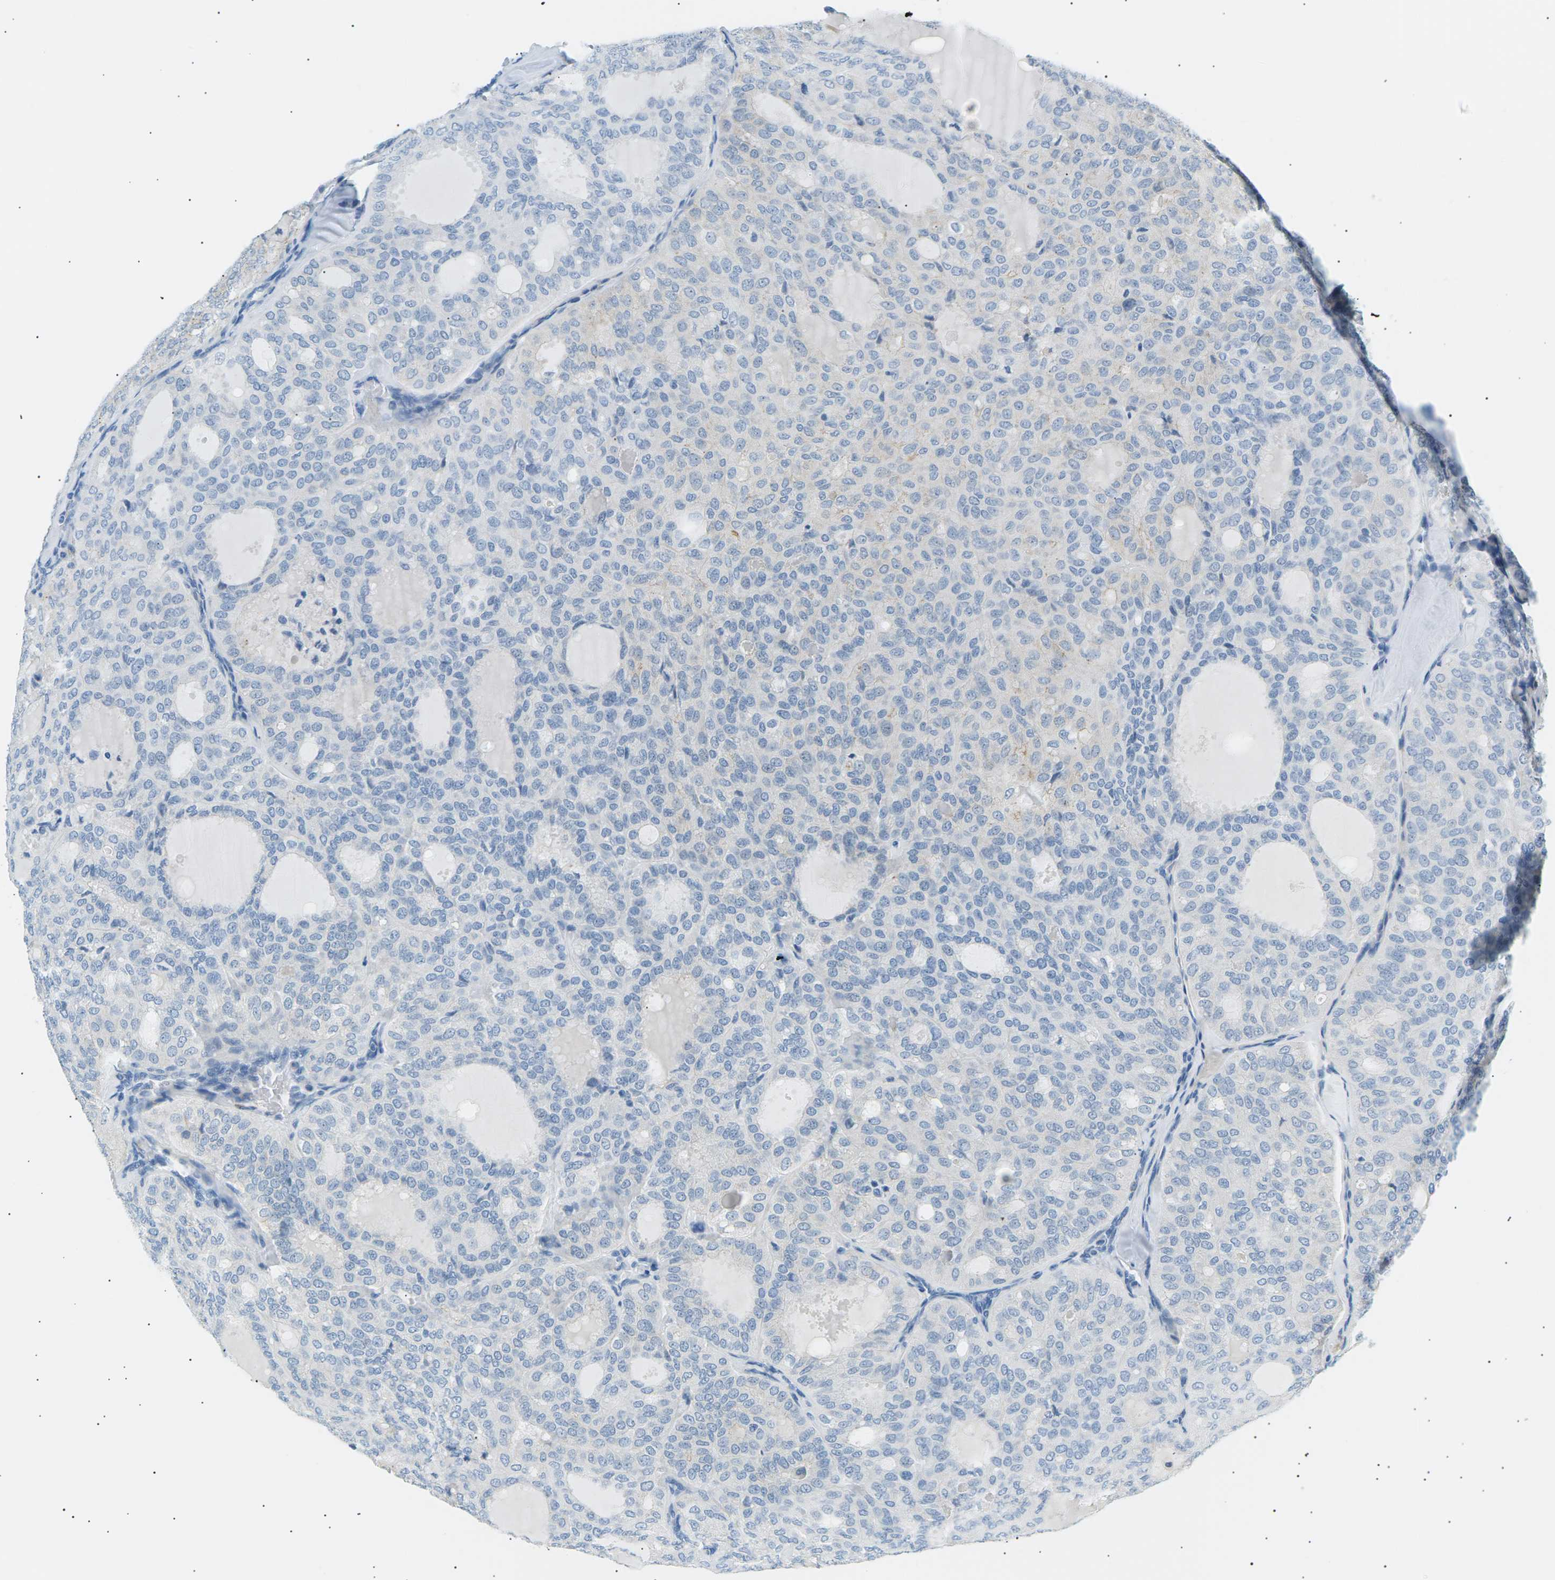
{"staining": {"intensity": "negative", "quantity": "none", "location": "none"}, "tissue": "thyroid cancer", "cell_type": "Tumor cells", "image_type": "cancer", "snomed": [{"axis": "morphology", "description": "Follicular adenoma carcinoma, NOS"}, {"axis": "topography", "description": "Thyroid gland"}], "caption": "Follicular adenoma carcinoma (thyroid) was stained to show a protein in brown. There is no significant staining in tumor cells.", "gene": "SEPTIN5", "patient": {"sex": "male", "age": 75}}